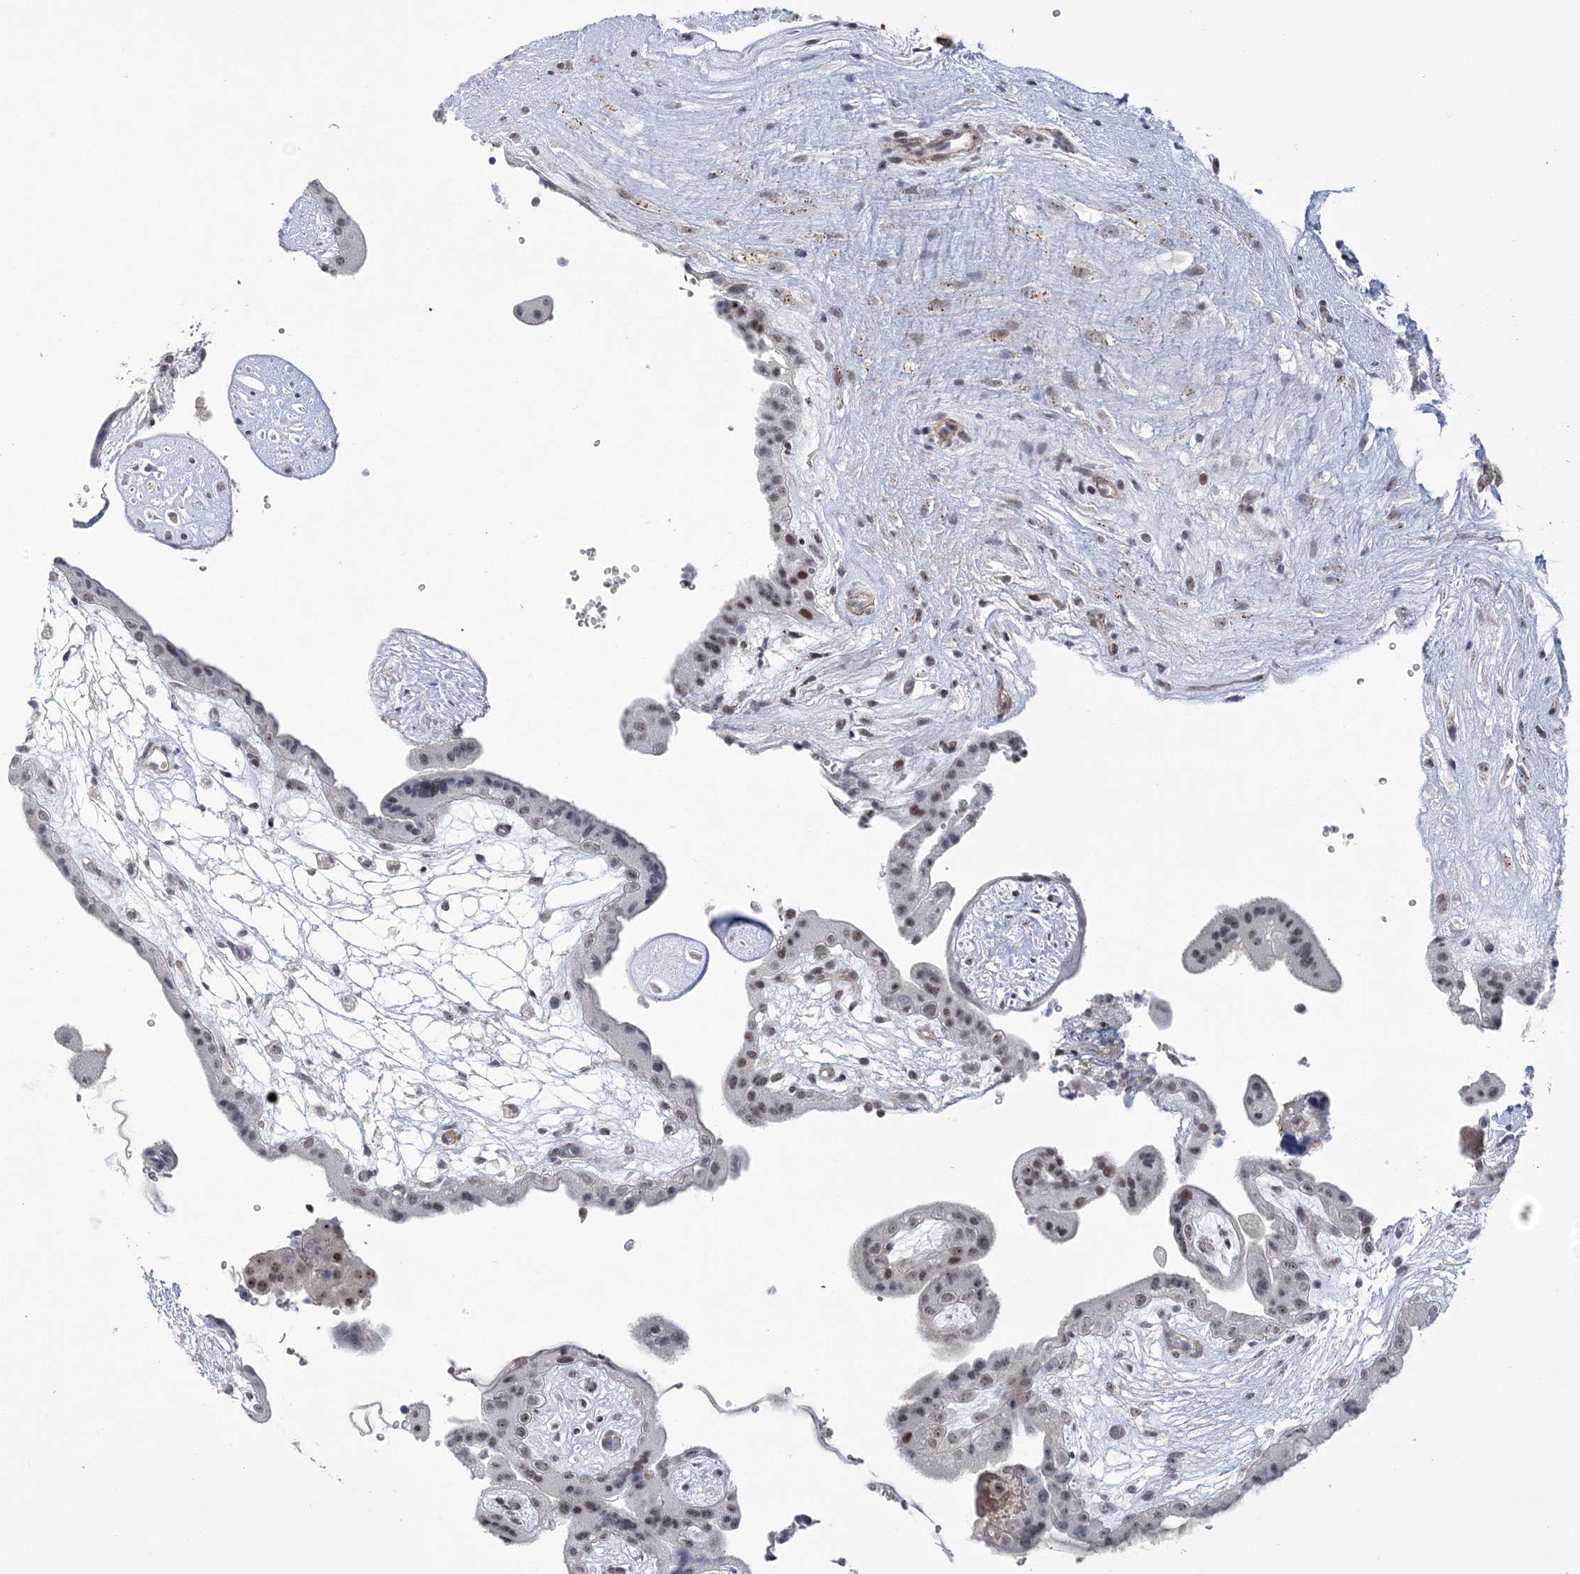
{"staining": {"intensity": "moderate", "quantity": "<25%", "location": "nuclear"}, "tissue": "placenta", "cell_type": "Trophoblastic cells", "image_type": "normal", "snomed": [{"axis": "morphology", "description": "Normal tissue, NOS"}, {"axis": "topography", "description": "Placenta"}], "caption": "Protein expression by immunohistochemistry (IHC) shows moderate nuclear staining in about <25% of trophoblastic cells in normal placenta.", "gene": "HOMEZ", "patient": {"sex": "female", "age": 18}}